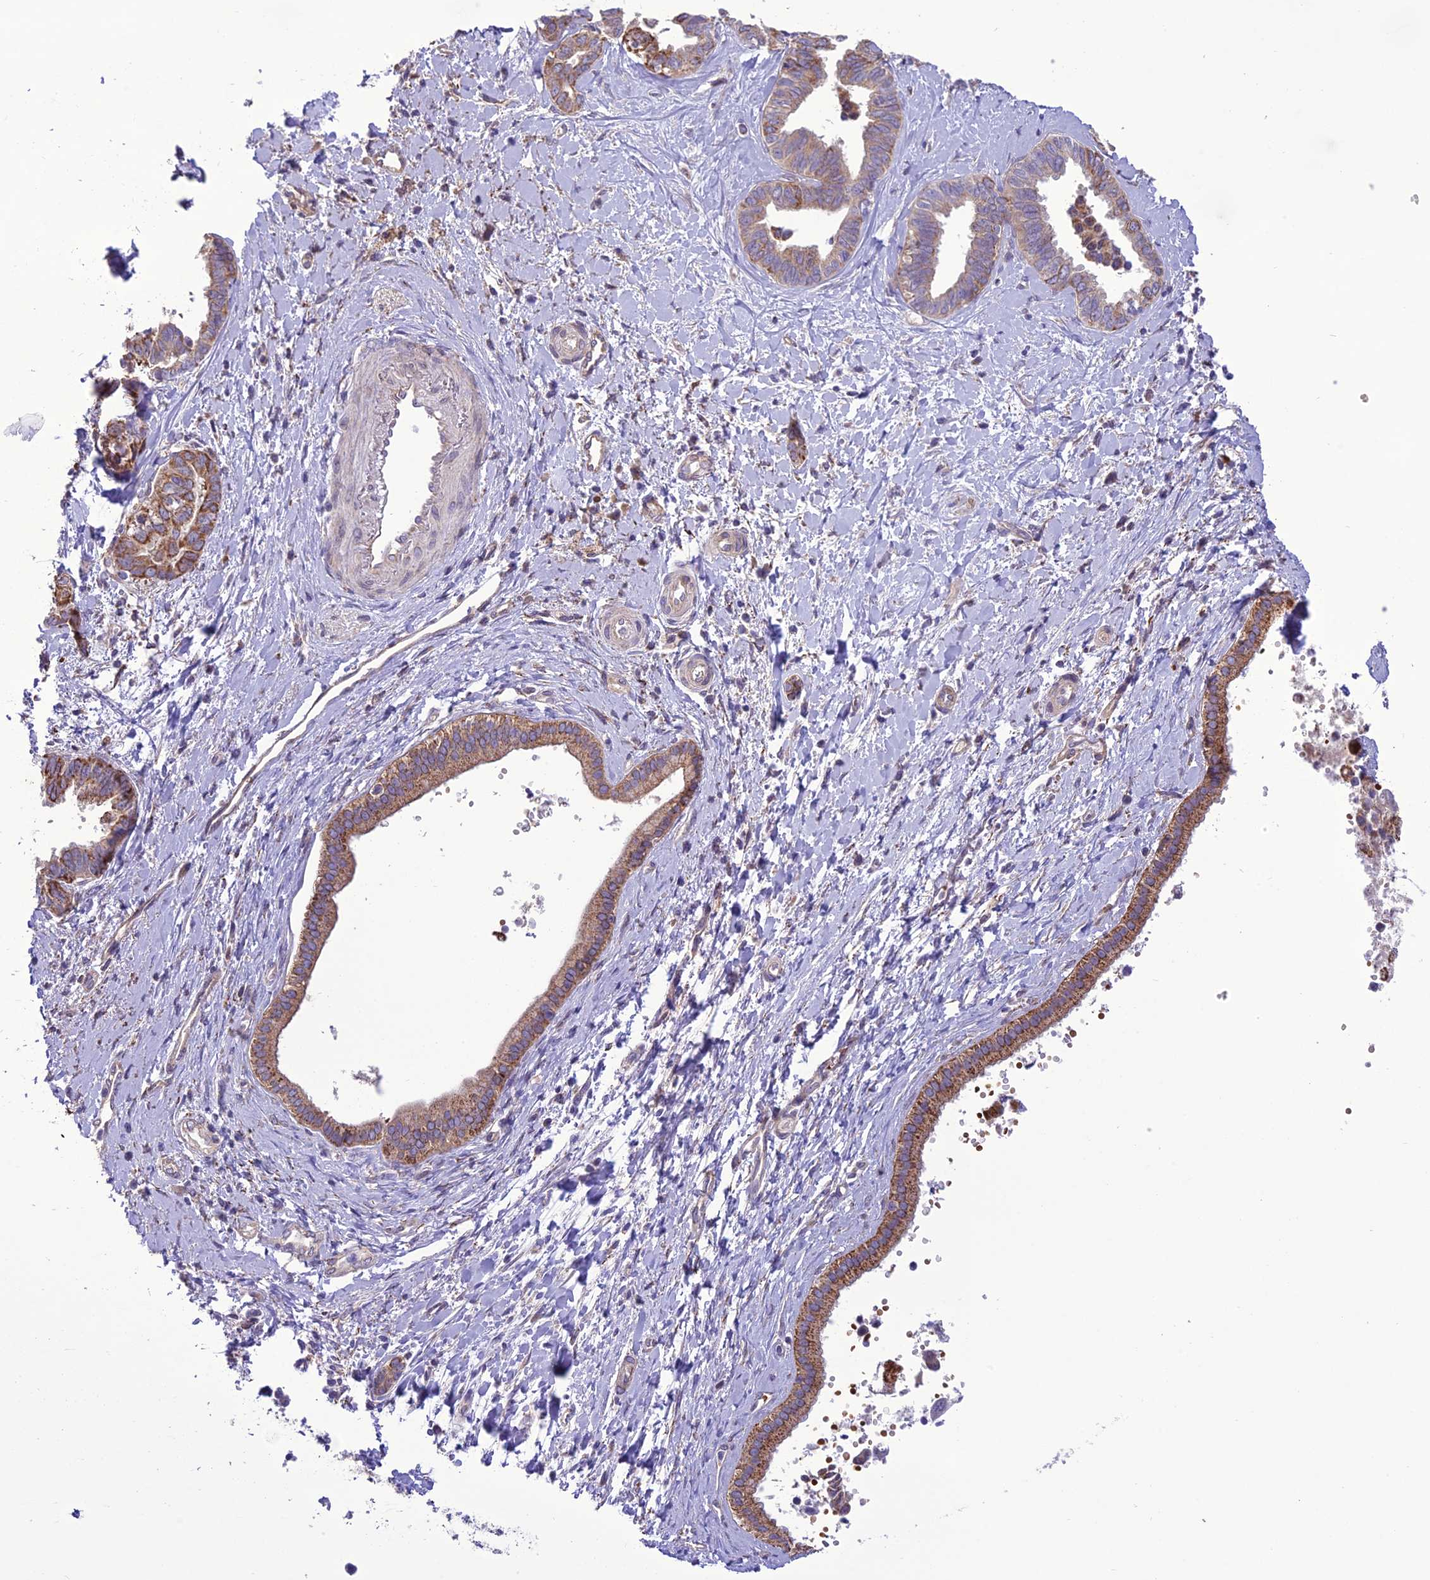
{"staining": {"intensity": "moderate", "quantity": "25%-75%", "location": "cytoplasmic/membranous"}, "tissue": "liver cancer", "cell_type": "Tumor cells", "image_type": "cancer", "snomed": [{"axis": "morphology", "description": "Cholangiocarcinoma"}, {"axis": "topography", "description": "Liver"}], "caption": "A brown stain shows moderate cytoplasmic/membranous positivity of a protein in human cholangiocarcinoma (liver) tumor cells.", "gene": "TBC1D24", "patient": {"sex": "female", "age": 77}}